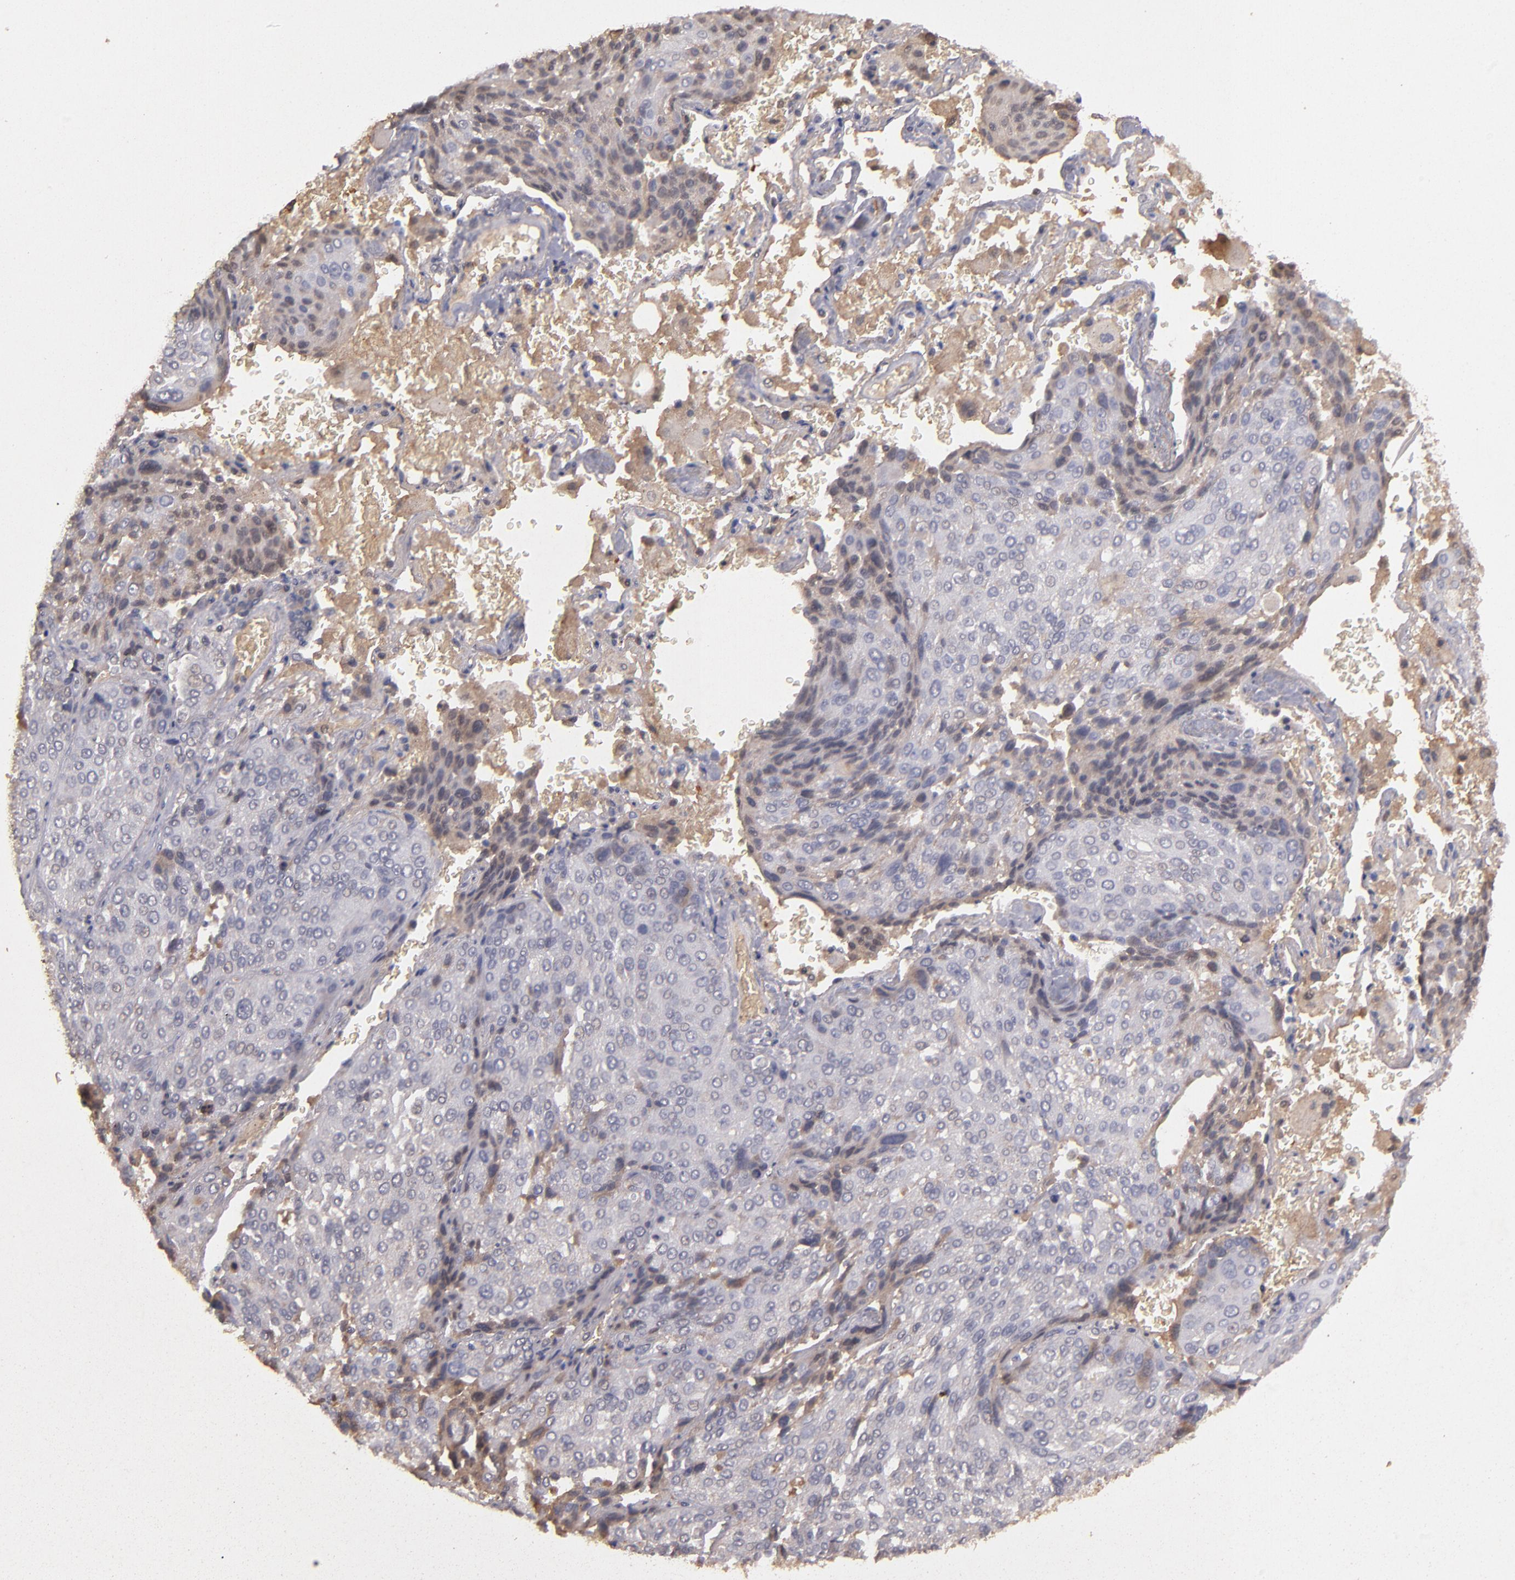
{"staining": {"intensity": "weak", "quantity": "<25%", "location": "cytoplasmic/membranous"}, "tissue": "lung cancer", "cell_type": "Tumor cells", "image_type": "cancer", "snomed": [{"axis": "morphology", "description": "Squamous cell carcinoma, NOS"}, {"axis": "topography", "description": "Lung"}], "caption": "The IHC micrograph has no significant positivity in tumor cells of lung squamous cell carcinoma tissue. (Brightfield microscopy of DAB (3,3'-diaminobenzidine) IHC at high magnification).", "gene": "SERPINC1", "patient": {"sex": "male", "age": 54}}